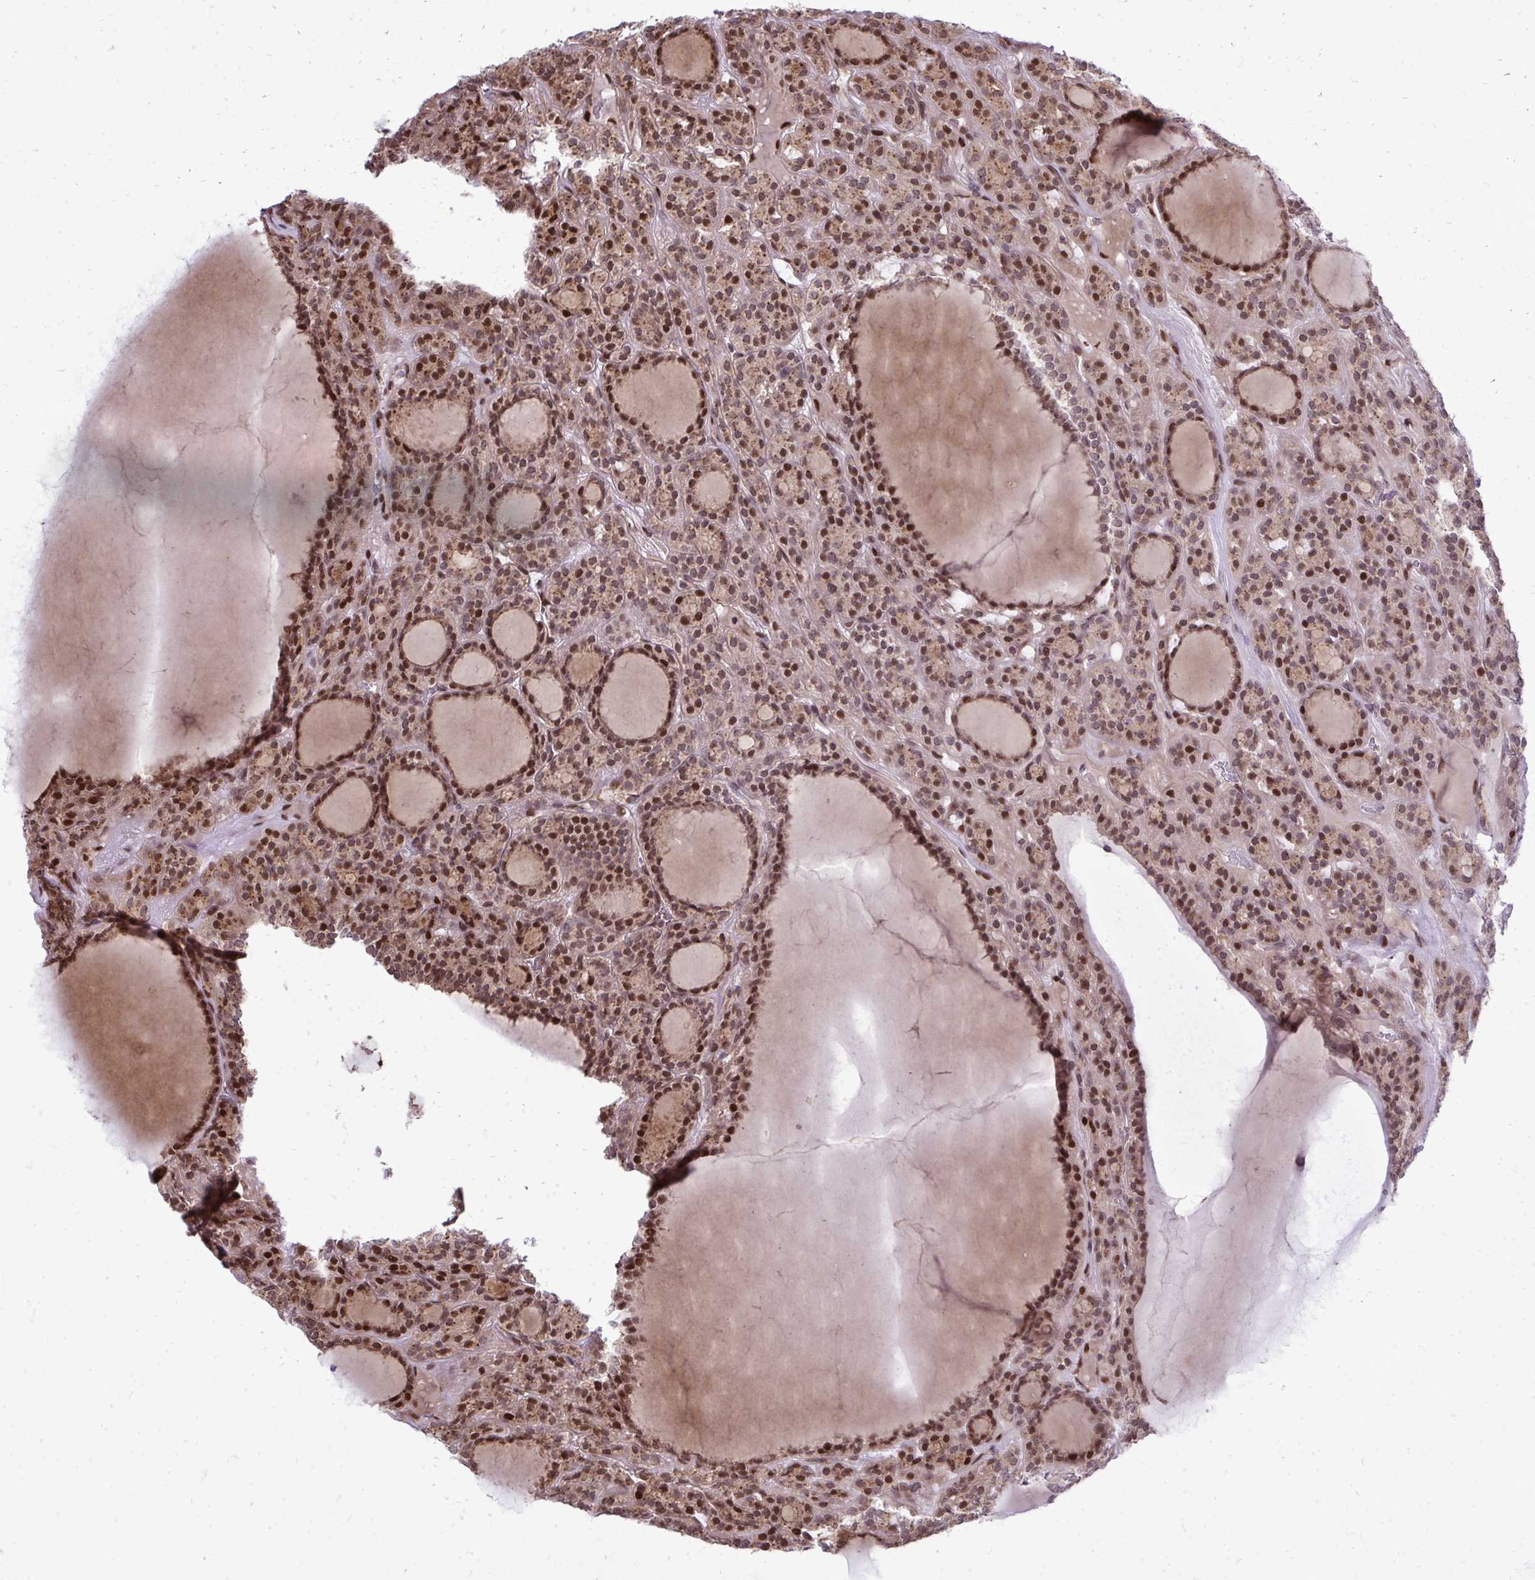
{"staining": {"intensity": "strong", "quantity": ">75%", "location": "nuclear"}, "tissue": "thyroid cancer", "cell_type": "Tumor cells", "image_type": "cancer", "snomed": [{"axis": "morphology", "description": "Follicular adenoma carcinoma, NOS"}, {"axis": "topography", "description": "Thyroid gland"}], "caption": "Strong nuclear positivity is seen in about >75% of tumor cells in follicular adenoma carcinoma (thyroid).", "gene": "PIGY", "patient": {"sex": "female", "age": 63}}